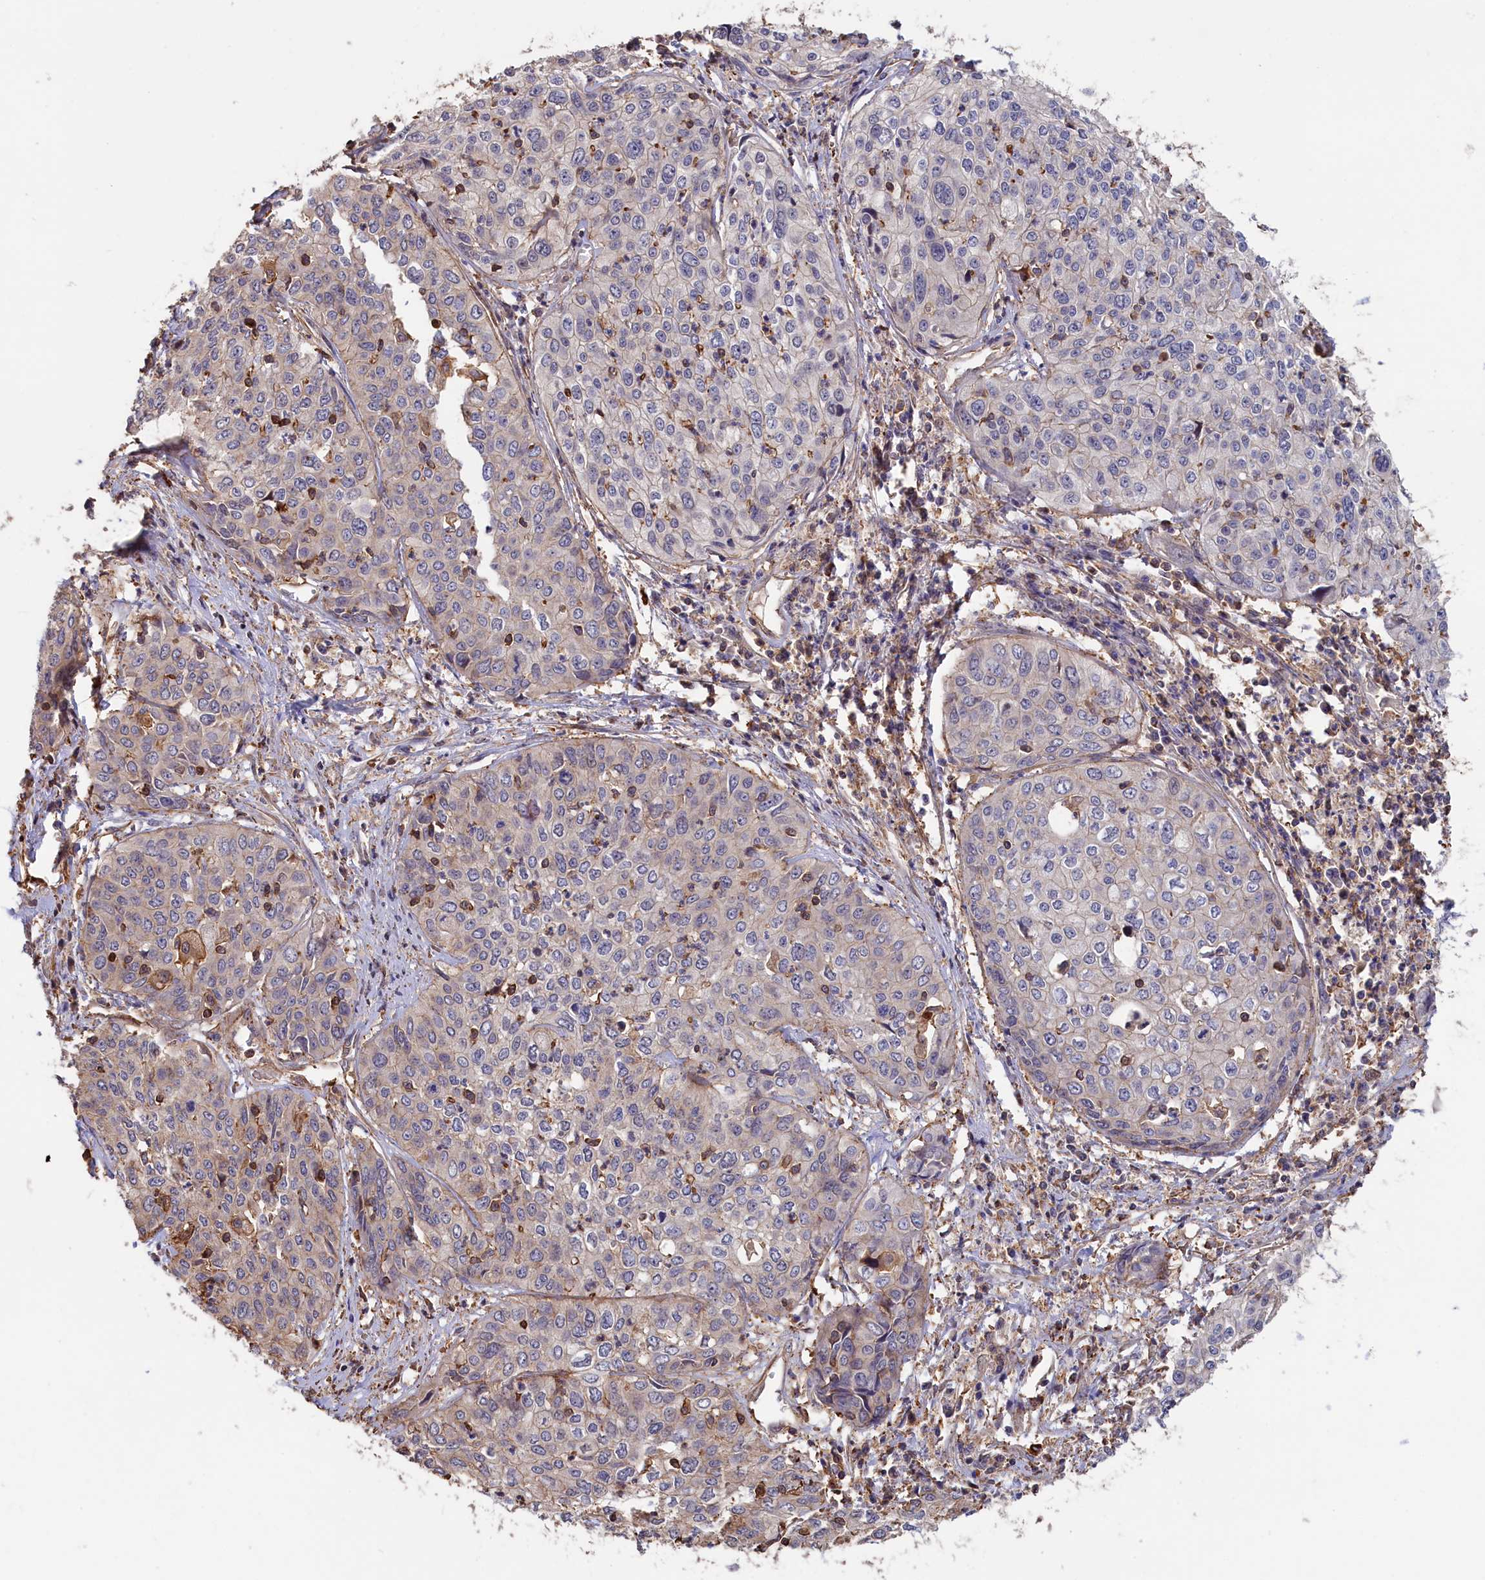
{"staining": {"intensity": "negative", "quantity": "none", "location": "none"}, "tissue": "cervical cancer", "cell_type": "Tumor cells", "image_type": "cancer", "snomed": [{"axis": "morphology", "description": "Squamous cell carcinoma, NOS"}, {"axis": "topography", "description": "Cervix"}], "caption": "Histopathology image shows no protein expression in tumor cells of squamous cell carcinoma (cervical) tissue.", "gene": "ANKRD27", "patient": {"sex": "female", "age": 31}}